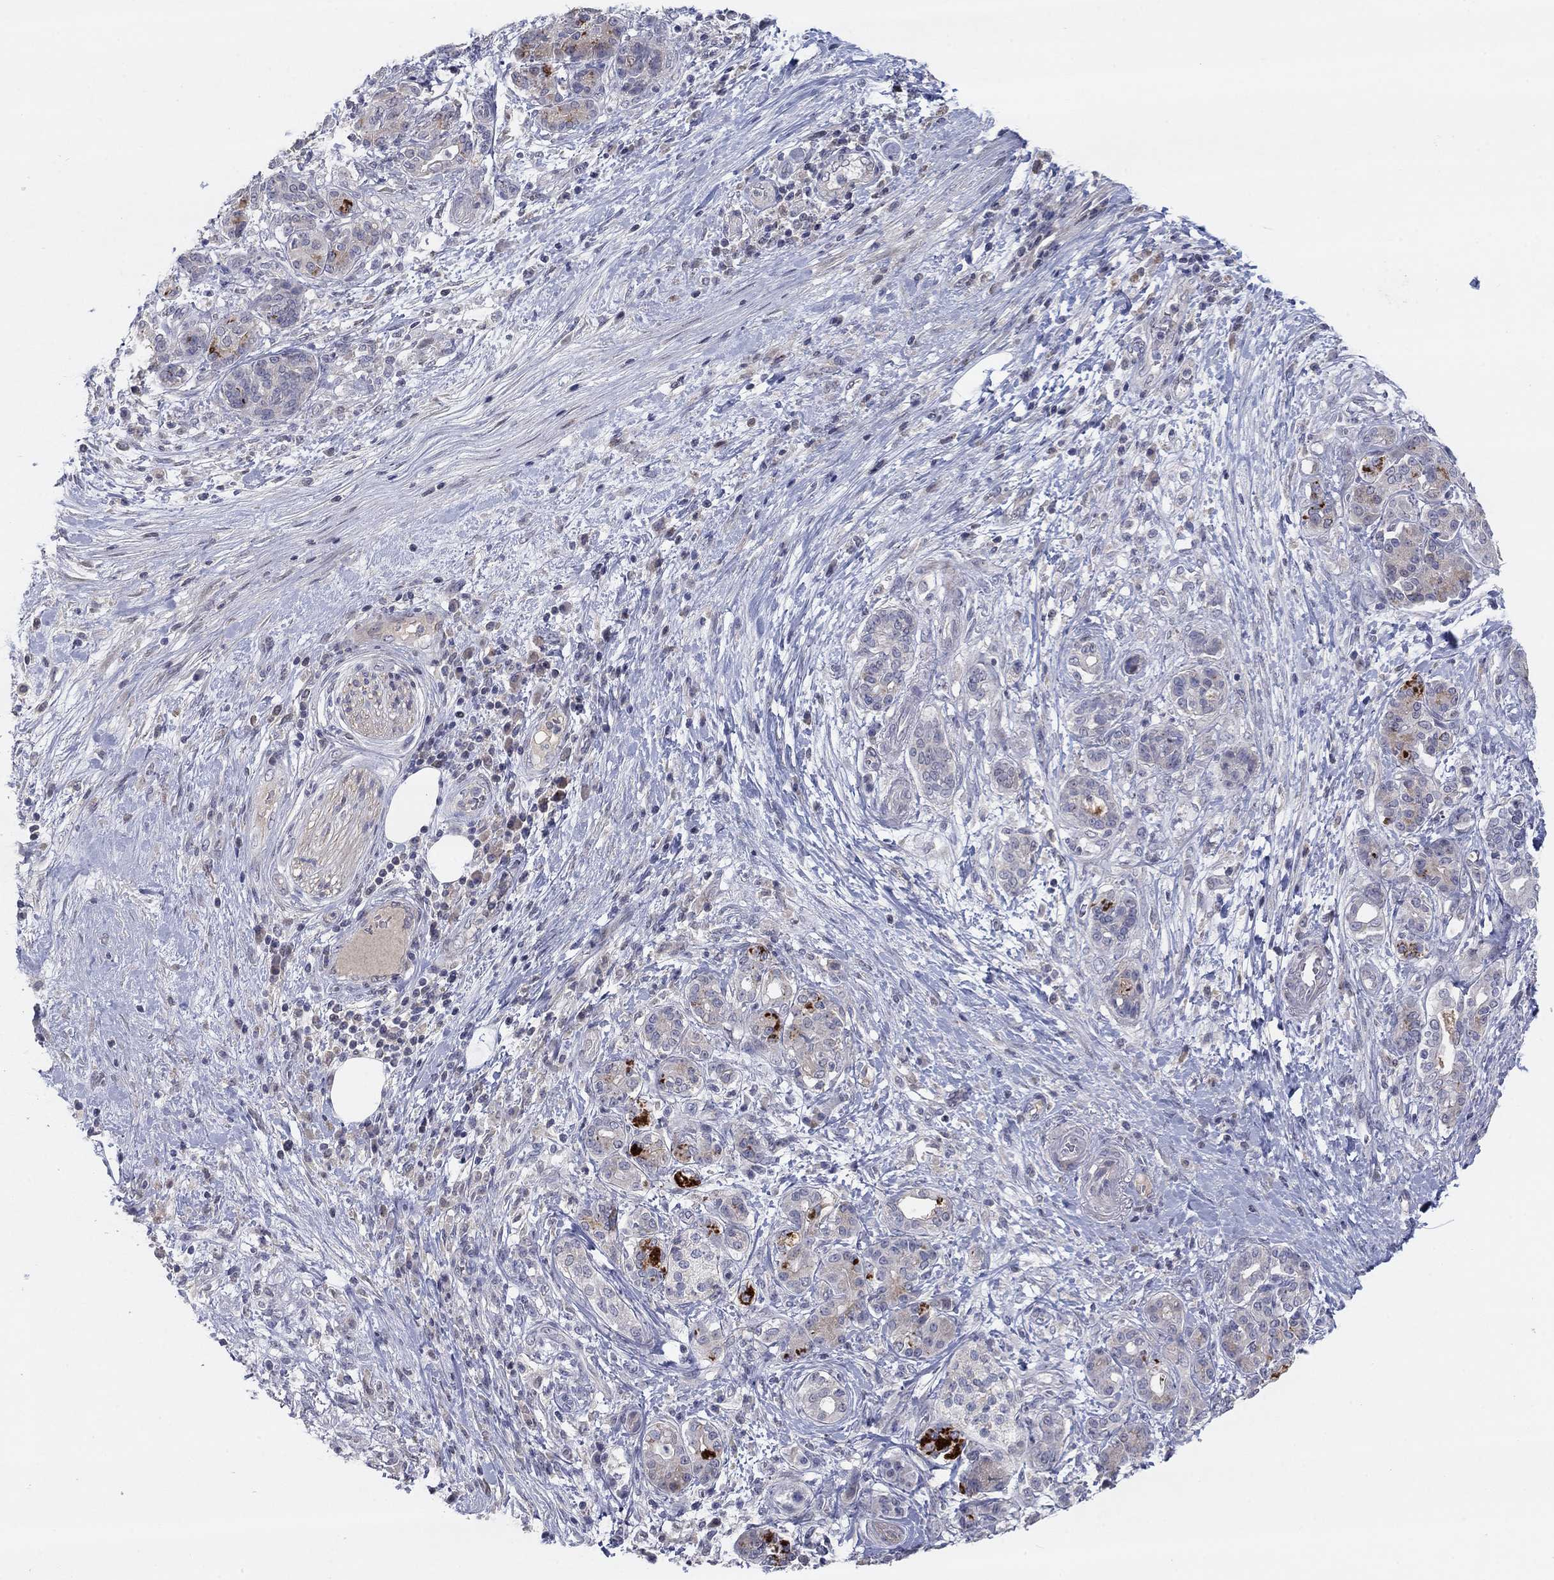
{"staining": {"intensity": "strong", "quantity": "<25%", "location": "cytoplasmic/membranous"}, "tissue": "pancreatic cancer", "cell_type": "Tumor cells", "image_type": "cancer", "snomed": [{"axis": "morphology", "description": "Adenocarcinoma, NOS"}, {"axis": "topography", "description": "Pancreas"}], "caption": "A brown stain labels strong cytoplasmic/membranous positivity of a protein in adenocarcinoma (pancreatic) tumor cells.", "gene": "AMN1", "patient": {"sex": "female", "age": 73}}